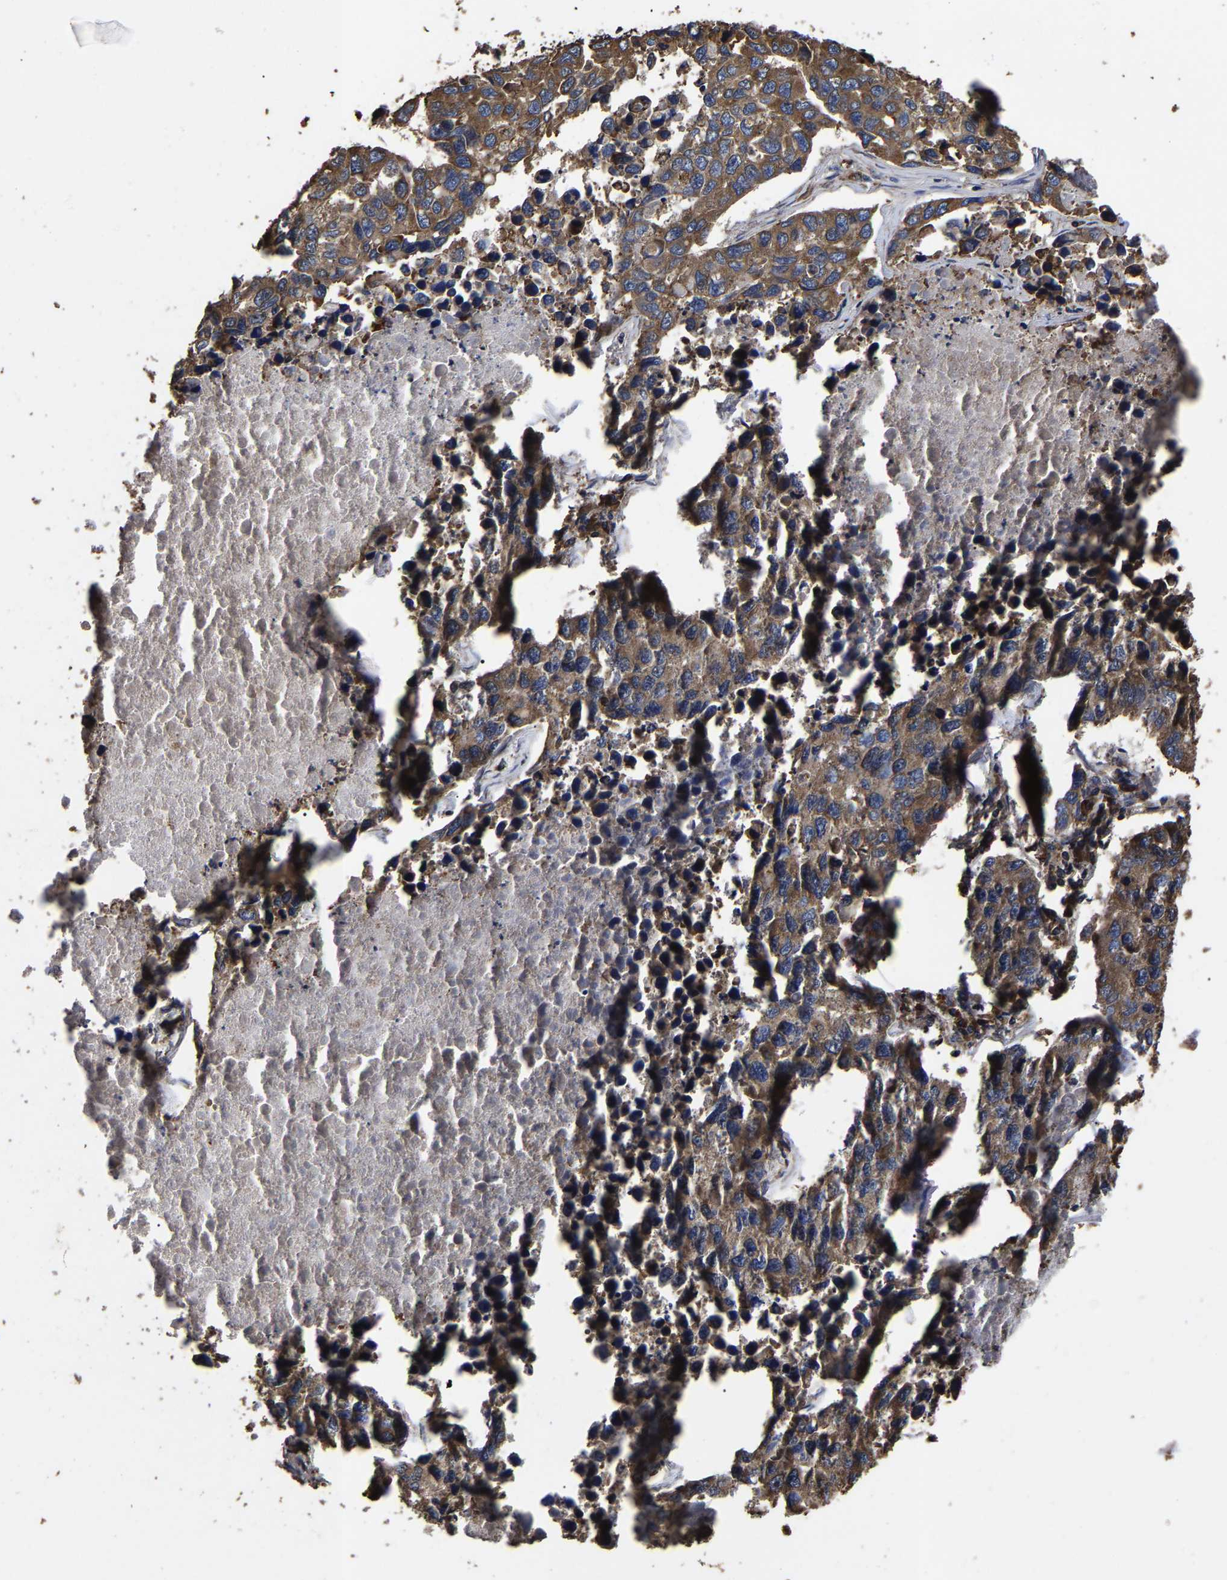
{"staining": {"intensity": "moderate", "quantity": ">75%", "location": "cytoplasmic/membranous"}, "tissue": "lung cancer", "cell_type": "Tumor cells", "image_type": "cancer", "snomed": [{"axis": "morphology", "description": "Adenocarcinoma, NOS"}, {"axis": "topography", "description": "Lung"}], "caption": "A high-resolution micrograph shows IHC staining of lung cancer, which demonstrates moderate cytoplasmic/membranous staining in approximately >75% of tumor cells.", "gene": "ITCH", "patient": {"sex": "male", "age": 64}}